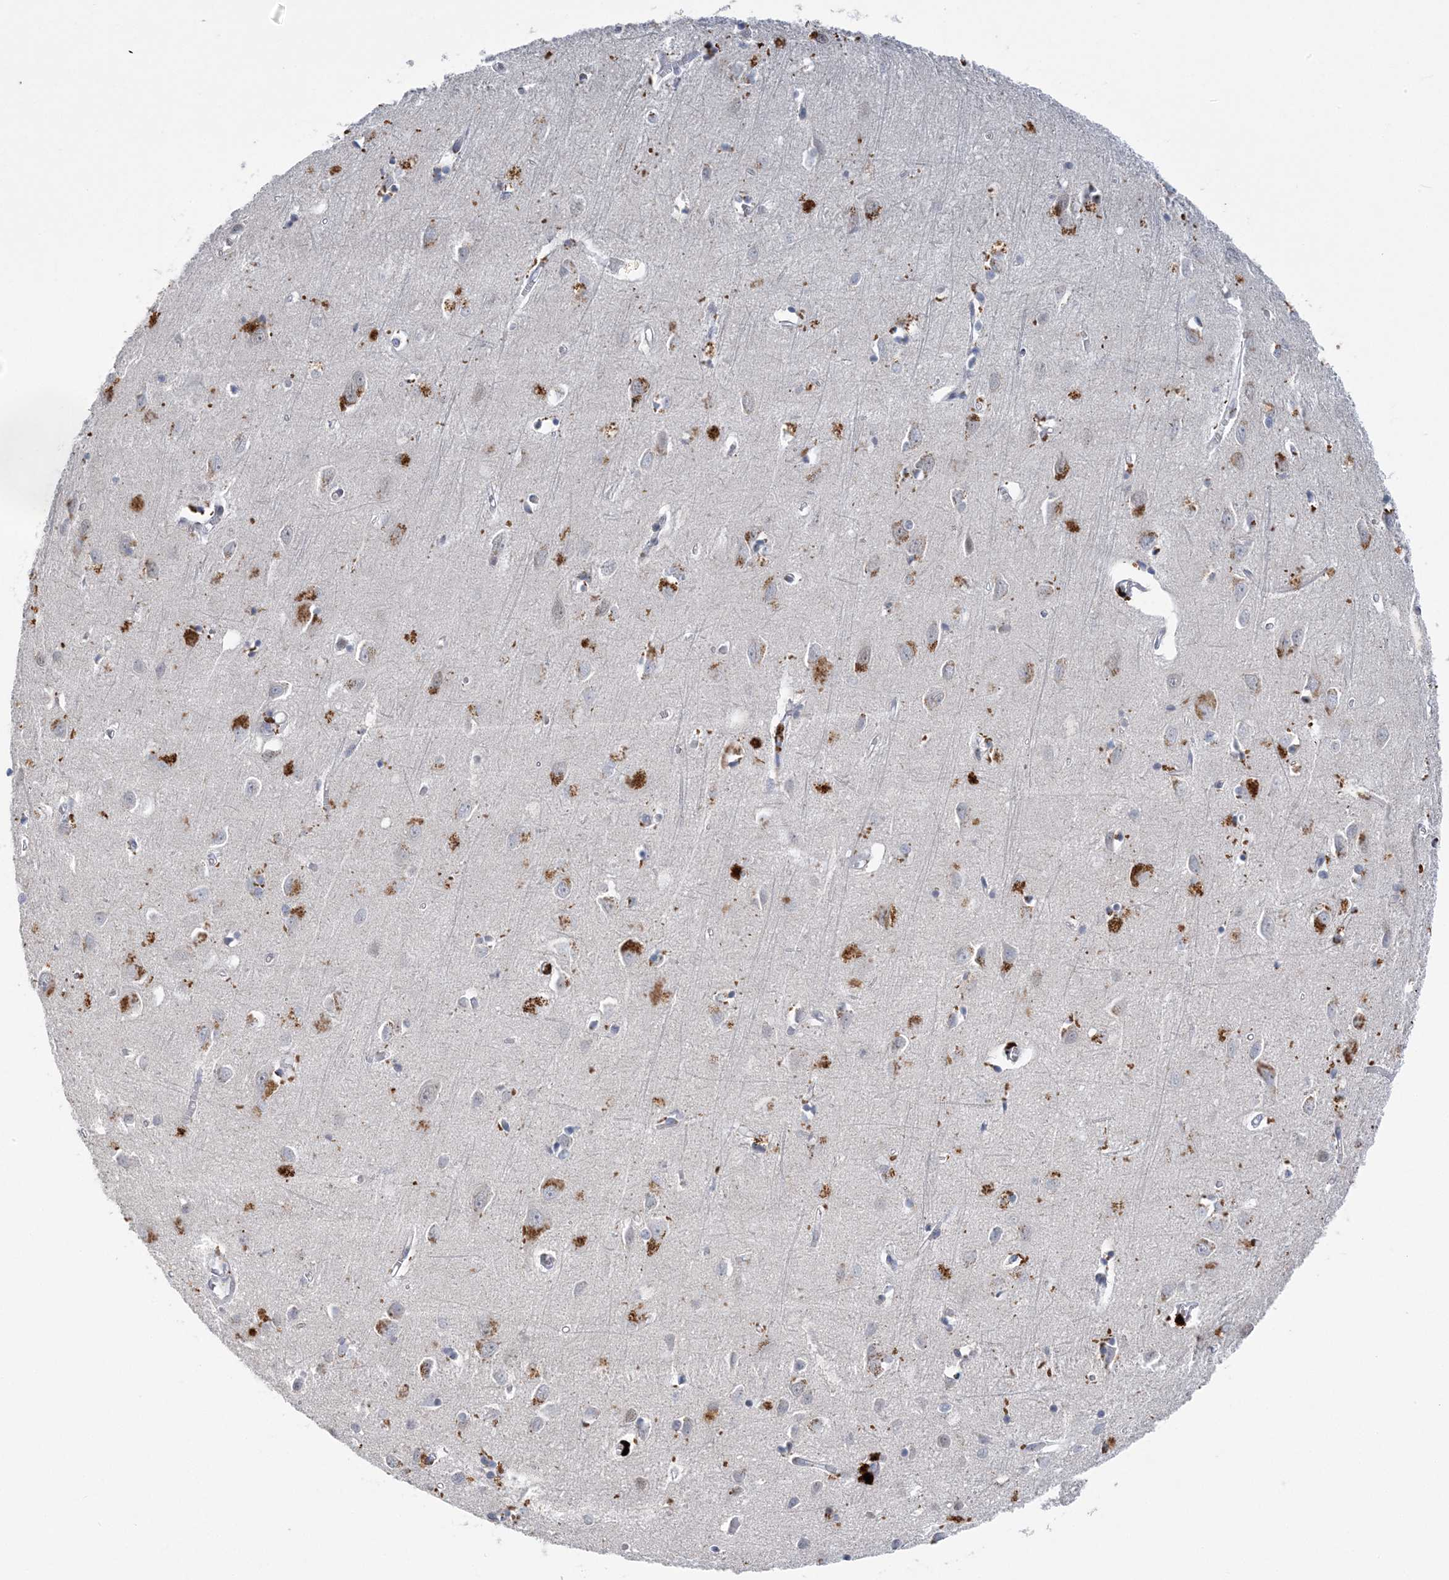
{"staining": {"intensity": "negative", "quantity": "none", "location": "none"}, "tissue": "cerebral cortex", "cell_type": "Endothelial cells", "image_type": "normal", "snomed": [{"axis": "morphology", "description": "Normal tissue, NOS"}, {"axis": "topography", "description": "Cerebral cortex"}], "caption": "Human cerebral cortex stained for a protein using immunohistochemistry (IHC) displays no positivity in endothelial cells.", "gene": "ZBTB7A", "patient": {"sex": "female", "age": 64}}